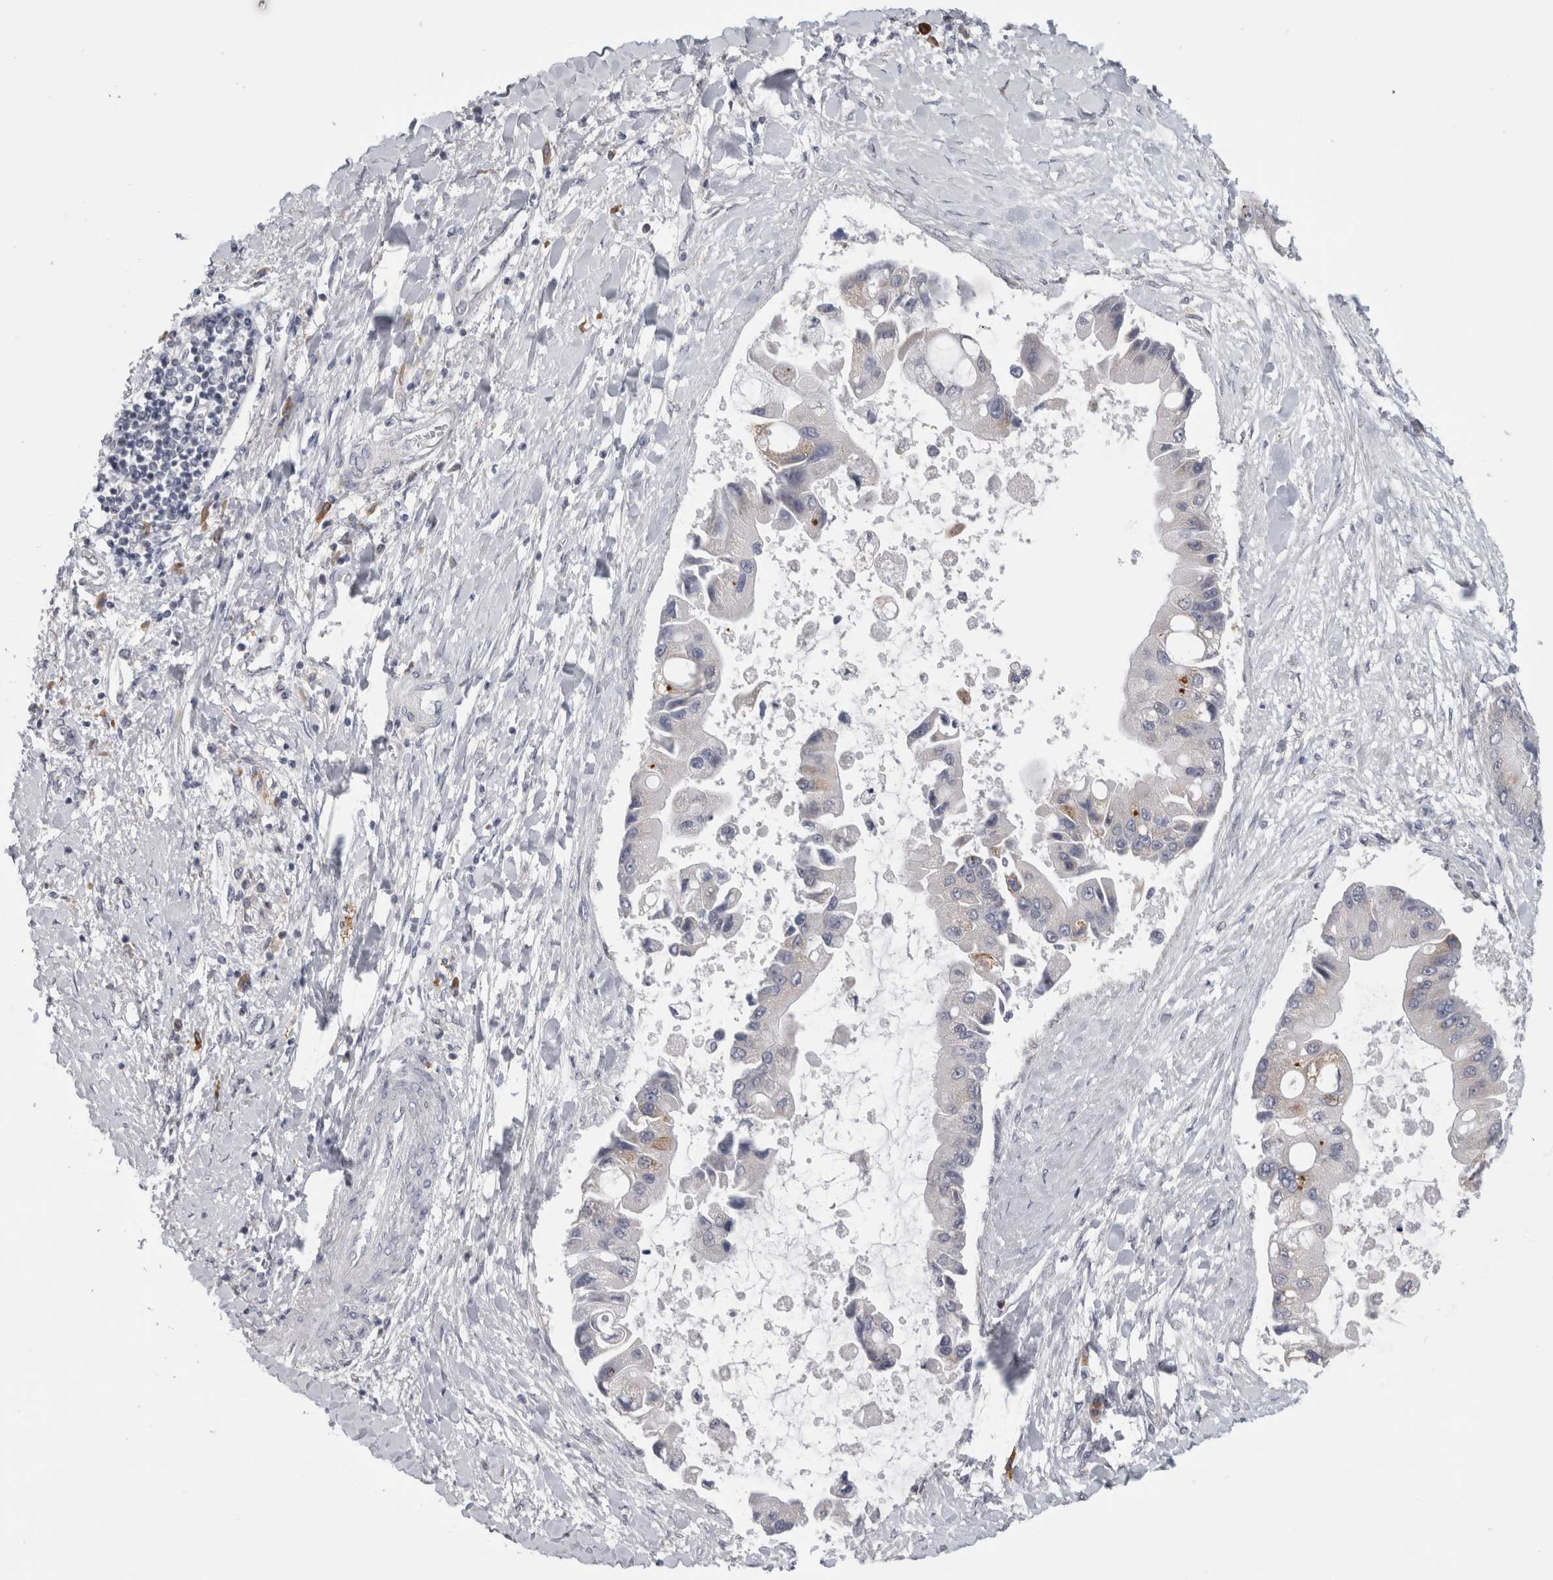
{"staining": {"intensity": "negative", "quantity": "none", "location": "none"}, "tissue": "liver cancer", "cell_type": "Tumor cells", "image_type": "cancer", "snomed": [{"axis": "morphology", "description": "Cholangiocarcinoma"}, {"axis": "topography", "description": "Liver"}], "caption": "A high-resolution photomicrograph shows immunohistochemistry staining of cholangiocarcinoma (liver), which displays no significant staining in tumor cells.", "gene": "TMEM242", "patient": {"sex": "male", "age": 50}}